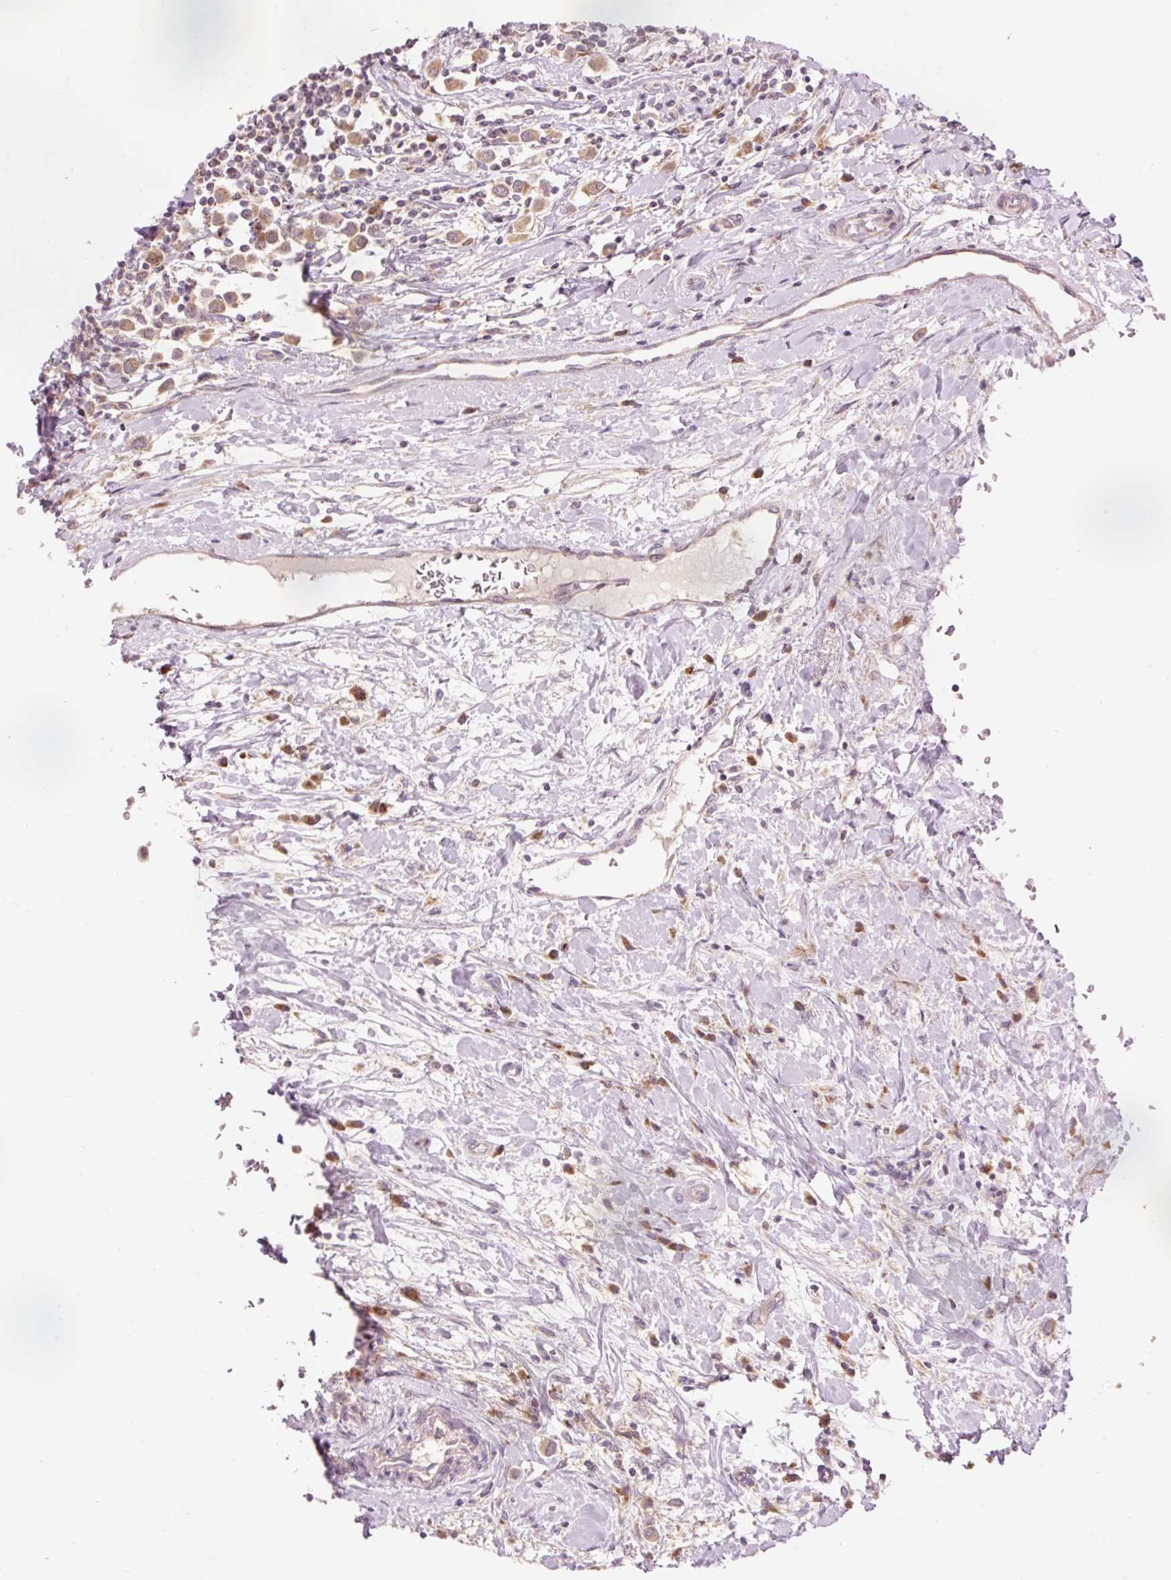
{"staining": {"intensity": "moderate", "quantity": ">75%", "location": "cytoplasmic/membranous"}, "tissue": "breast cancer", "cell_type": "Tumor cells", "image_type": "cancer", "snomed": [{"axis": "morphology", "description": "Duct carcinoma"}, {"axis": "topography", "description": "Breast"}], "caption": "Protein expression analysis of invasive ductal carcinoma (breast) demonstrates moderate cytoplasmic/membranous expression in approximately >75% of tumor cells. (DAB (3,3'-diaminobenzidine) IHC, brown staining for protein, blue staining for nuclei).", "gene": "PRDX5", "patient": {"sex": "female", "age": 61}}